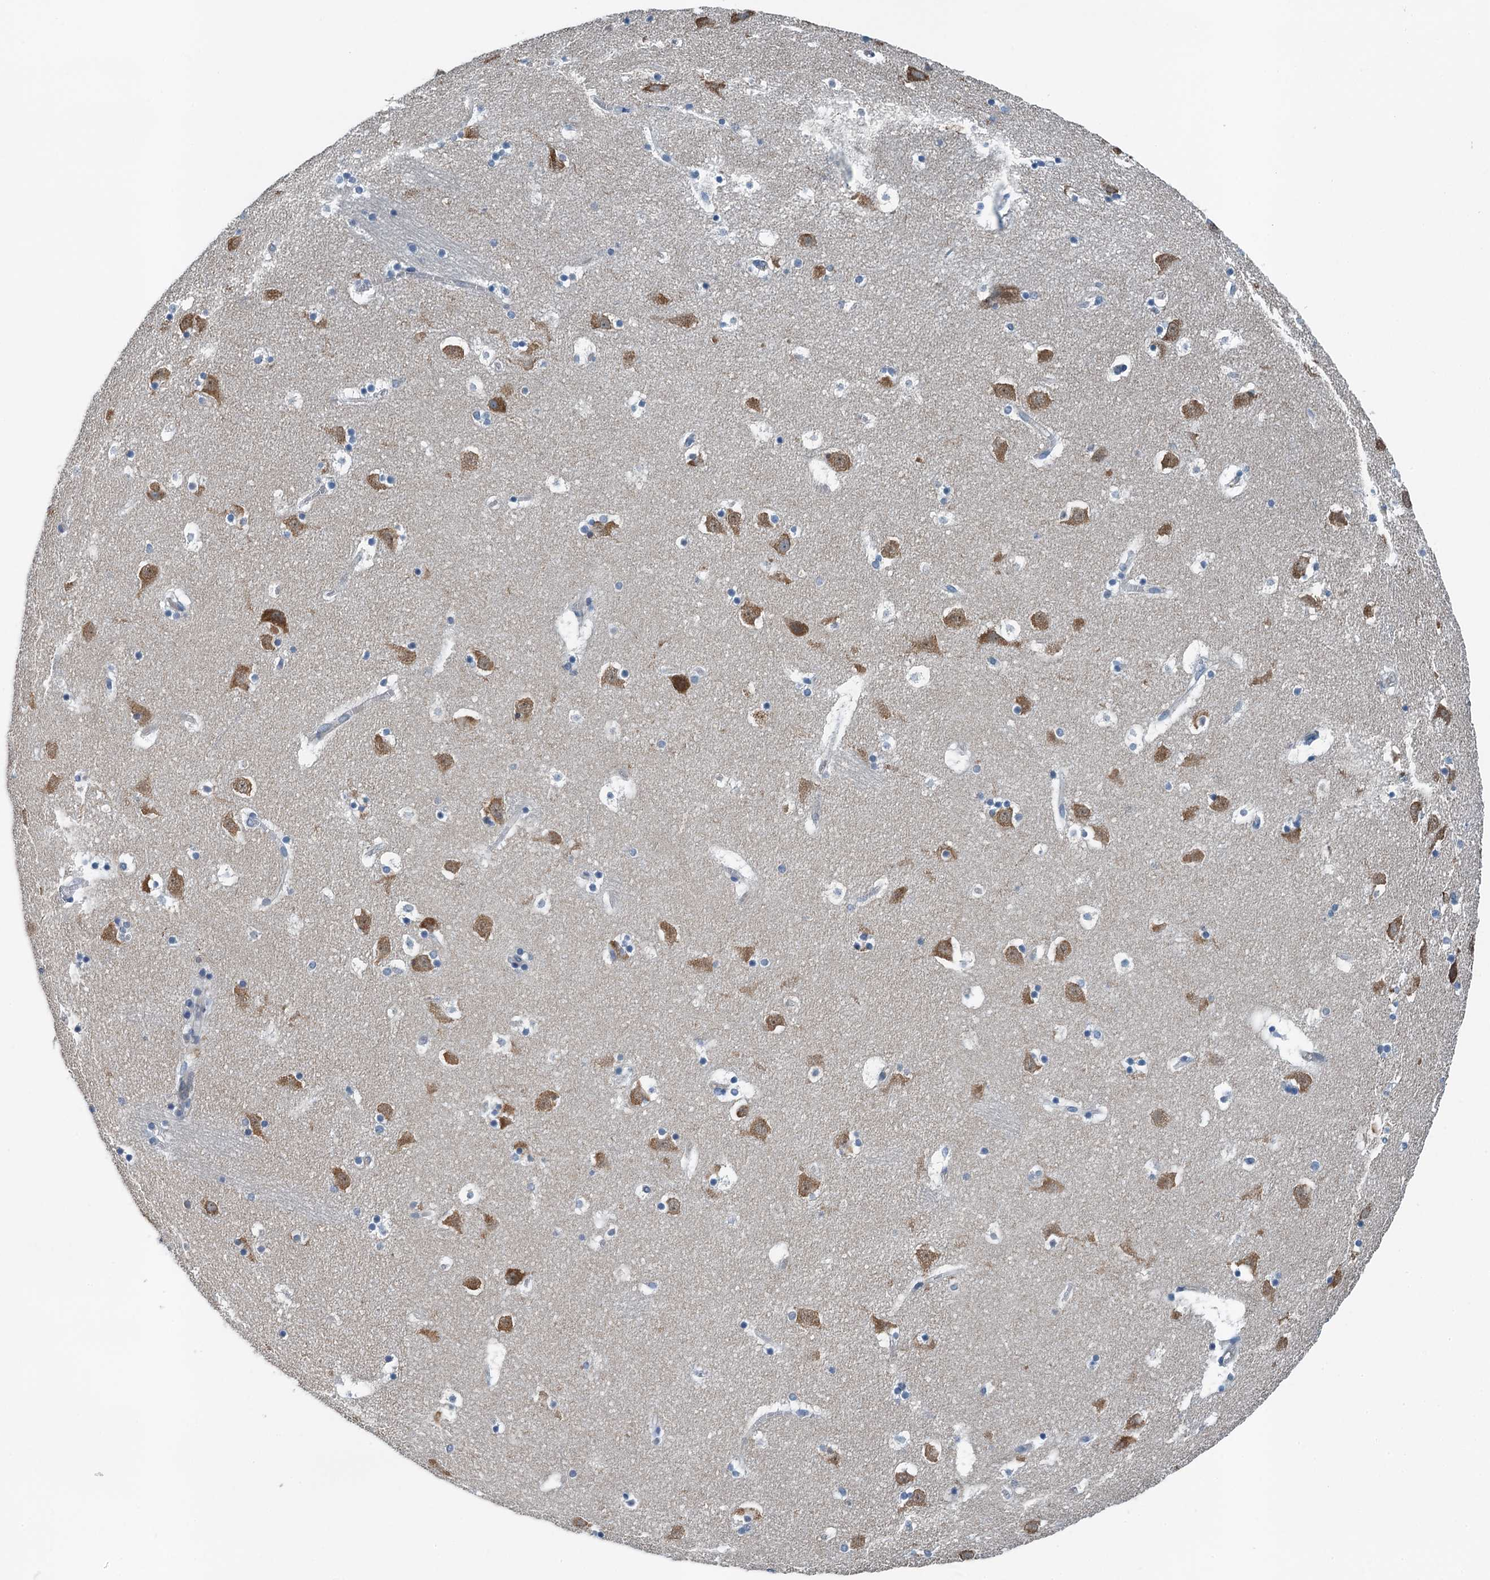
{"staining": {"intensity": "negative", "quantity": "none", "location": "none"}, "tissue": "caudate", "cell_type": "Glial cells", "image_type": "normal", "snomed": [{"axis": "morphology", "description": "Normal tissue, NOS"}, {"axis": "topography", "description": "Lateral ventricle wall"}], "caption": "Glial cells show no significant protein expression in unremarkable caudate. The staining was performed using DAB to visualize the protein expression in brown, while the nuclei were stained in blue with hematoxylin (Magnification: 20x).", "gene": "GFOD2", "patient": {"sex": "male", "age": 45}}